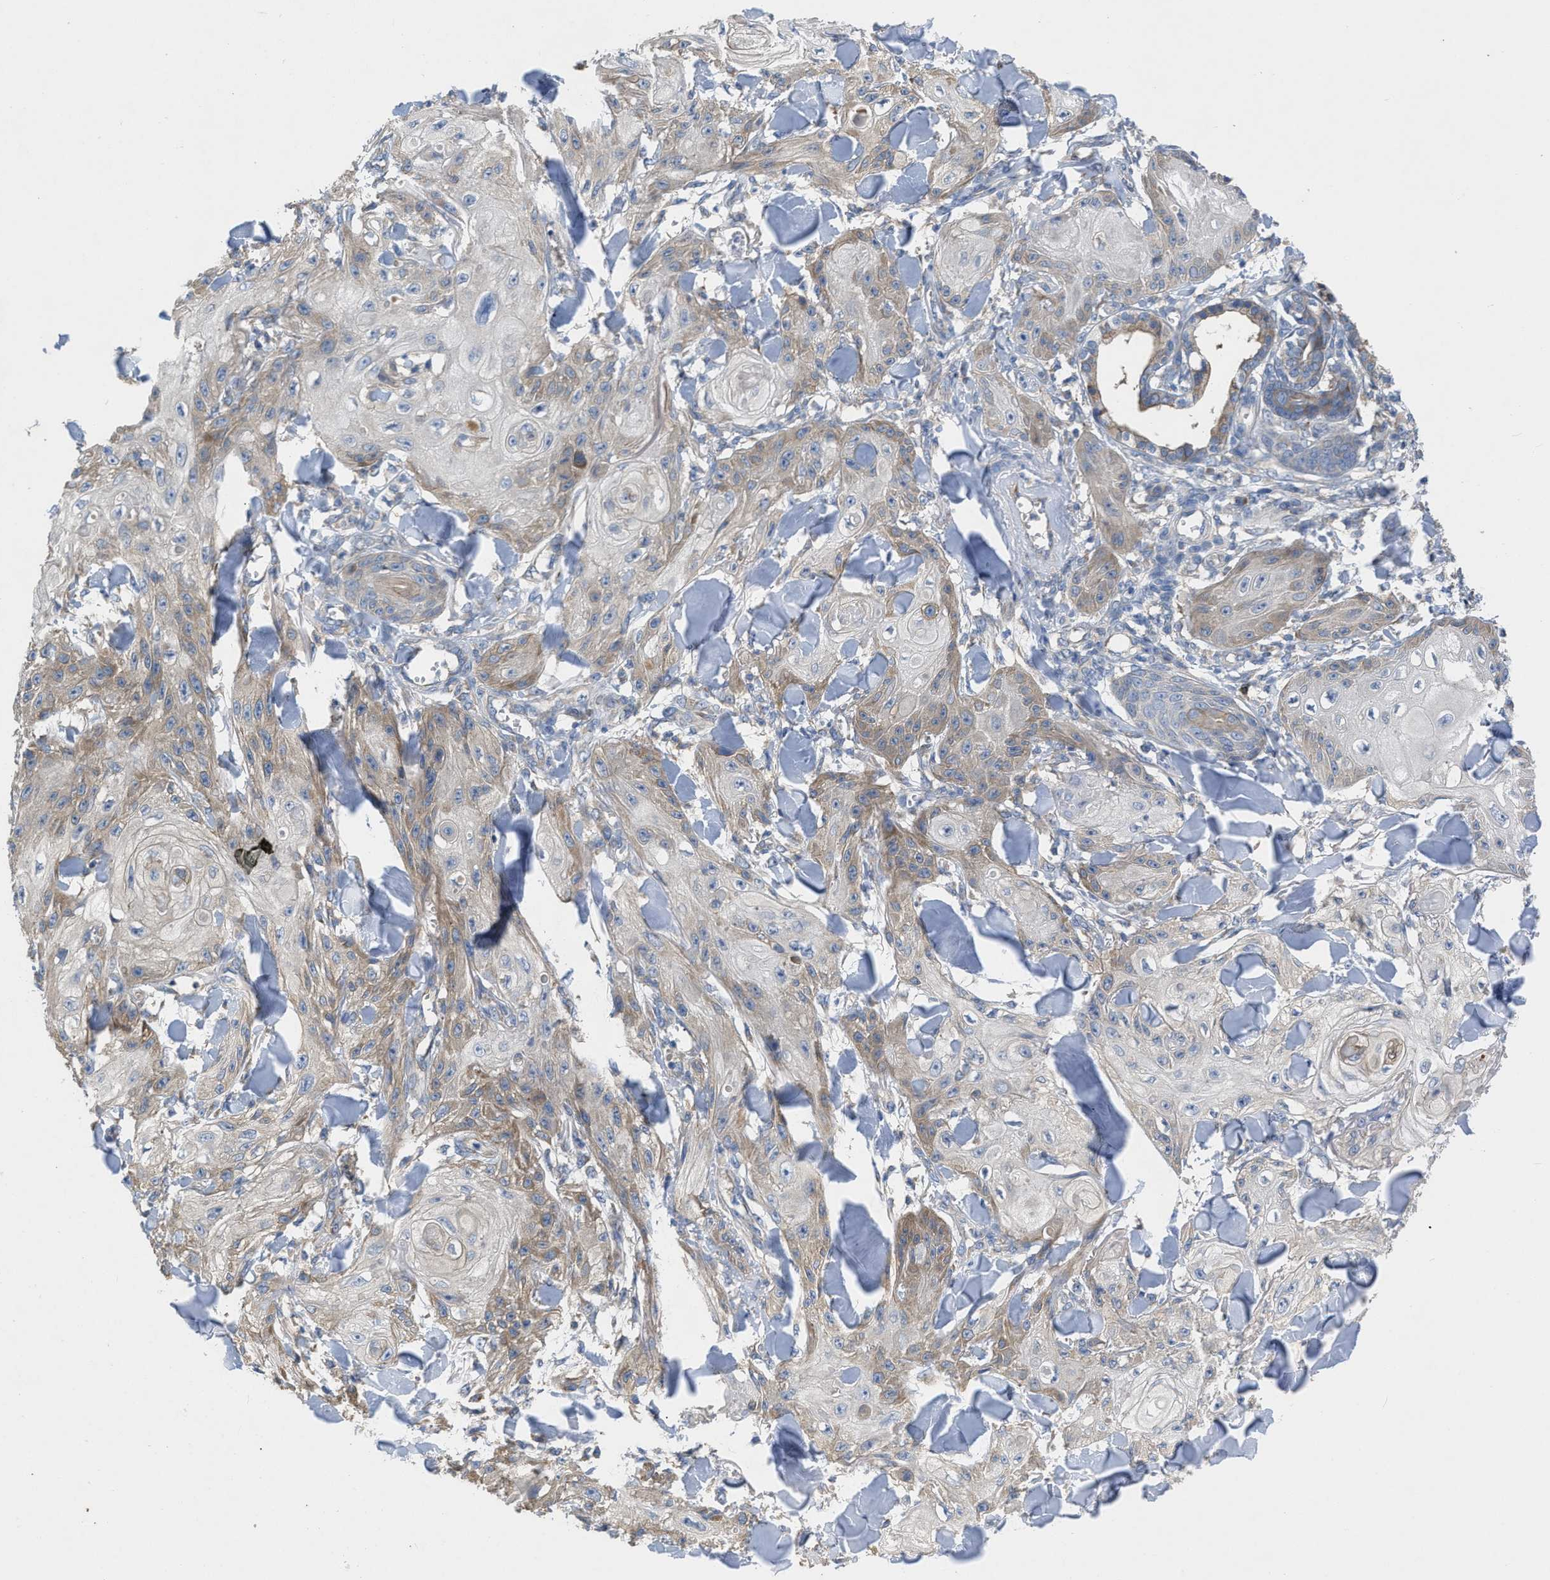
{"staining": {"intensity": "moderate", "quantity": "<25%", "location": "cytoplasmic/membranous"}, "tissue": "skin cancer", "cell_type": "Tumor cells", "image_type": "cancer", "snomed": [{"axis": "morphology", "description": "Squamous cell carcinoma, NOS"}, {"axis": "topography", "description": "Skin"}], "caption": "Skin cancer tissue exhibits moderate cytoplasmic/membranous expression in about <25% of tumor cells", "gene": "TMEM131", "patient": {"sex": "male", "age": 74}}